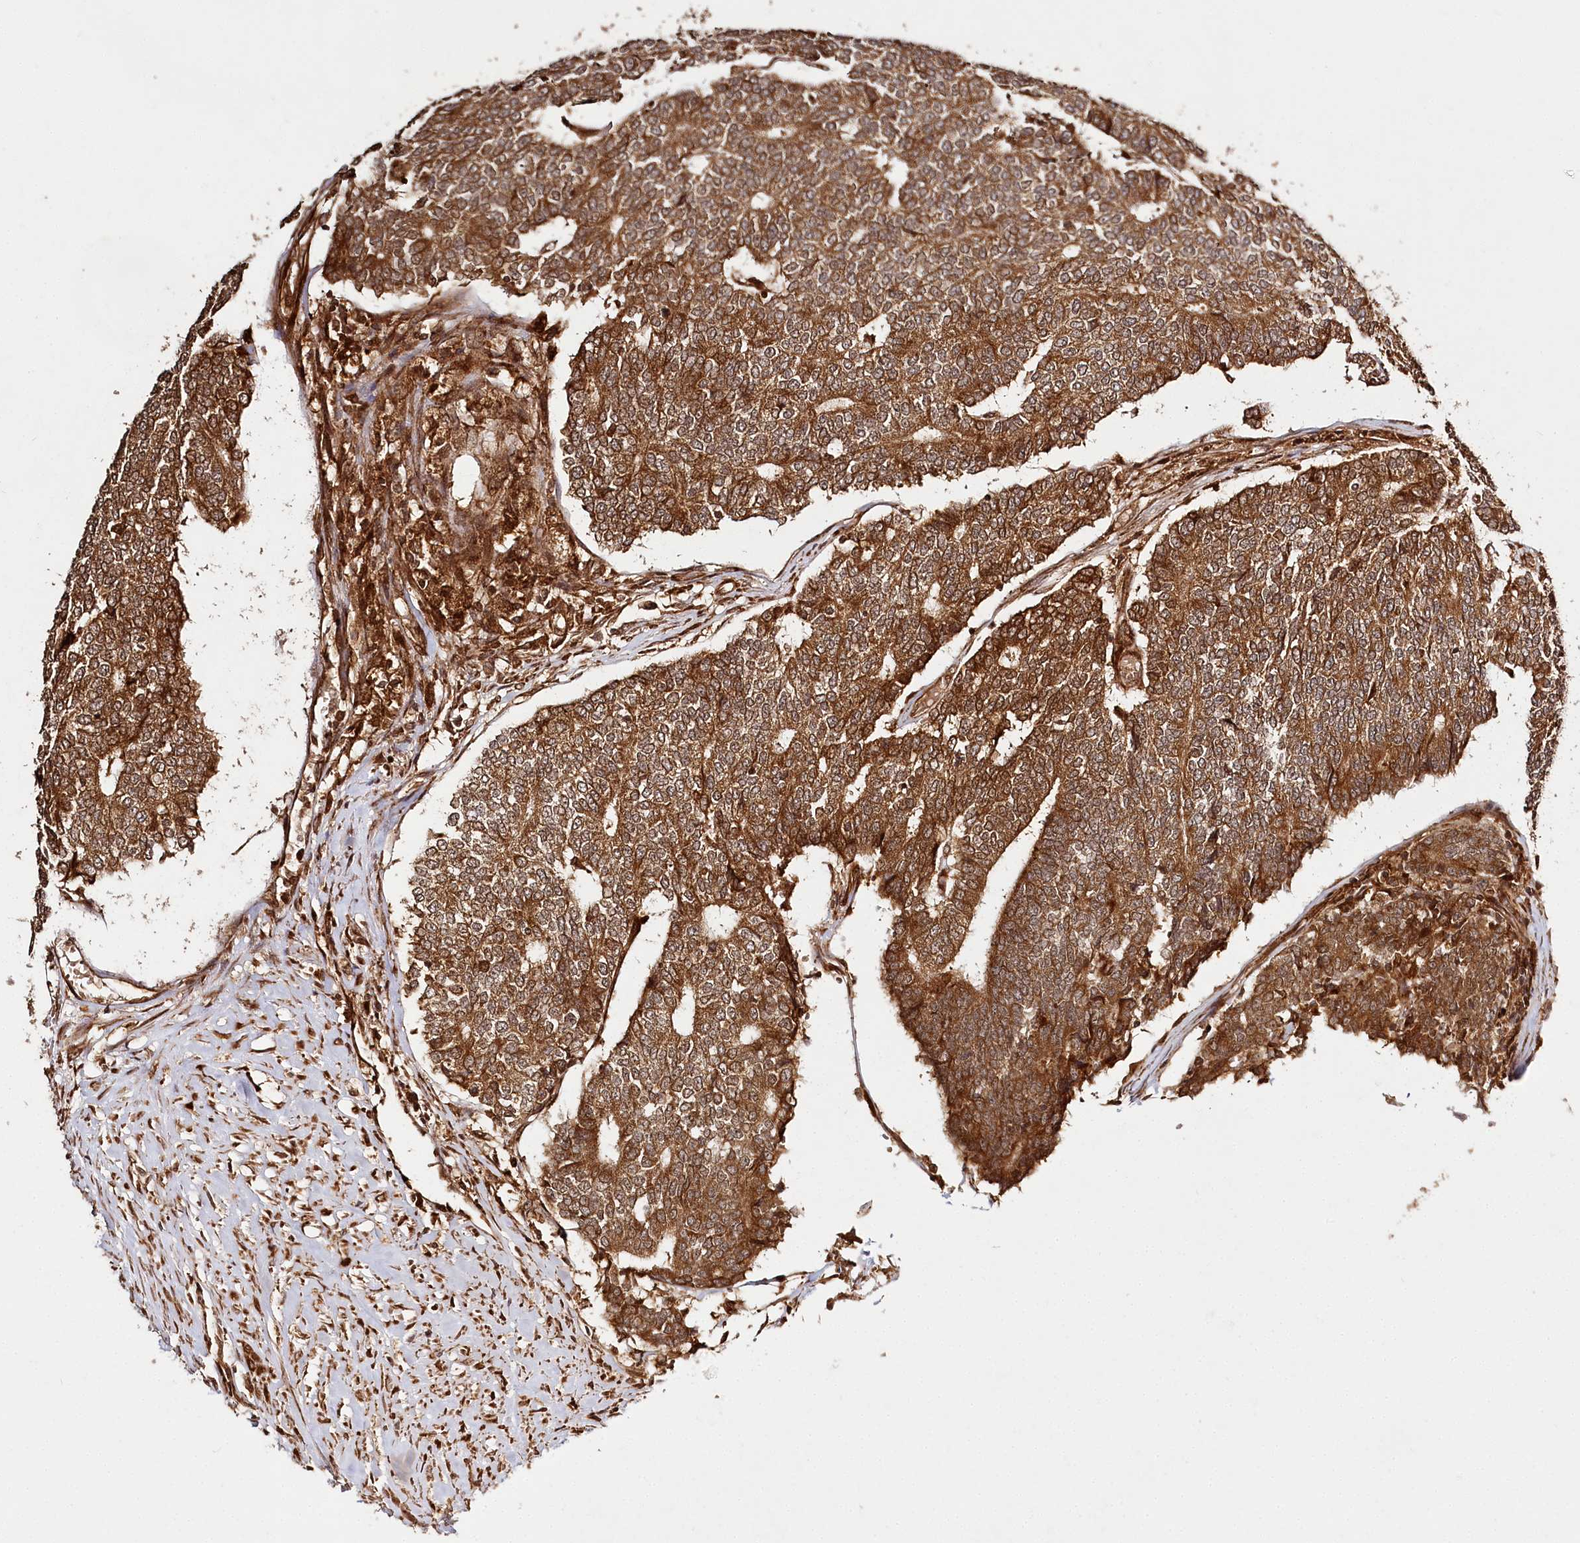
{"staining": {"intensity": "strong", "quantity": ">75%", "location": "cytoplasmic/membranous,nuclear"}, "tissue": "prostate cancer", "cell_type": "Tumor cells", "image_type": "cancer", "snomed": [{"axis": "morphology", "description": "Normal tissue, NOS"}, {"axis": "morphology", "description": "Adenocarcinoma, High grade"}, {"axis": "topography", "description": "Prostate"}, {"axis": "topography", "description": "Seminal veicle"}], "caption": "This micrograph exhibits adenocarcinoma (high-grade) (prostate) stained with IHC to label a protein in brown. The cytoplasmic/membranous and nuclear of tumor cells show strong positivity for the protein. Nuclei are counter-stained blue.", "gene": "ULK2", "patient": {"sex": "male", "age": 55}}